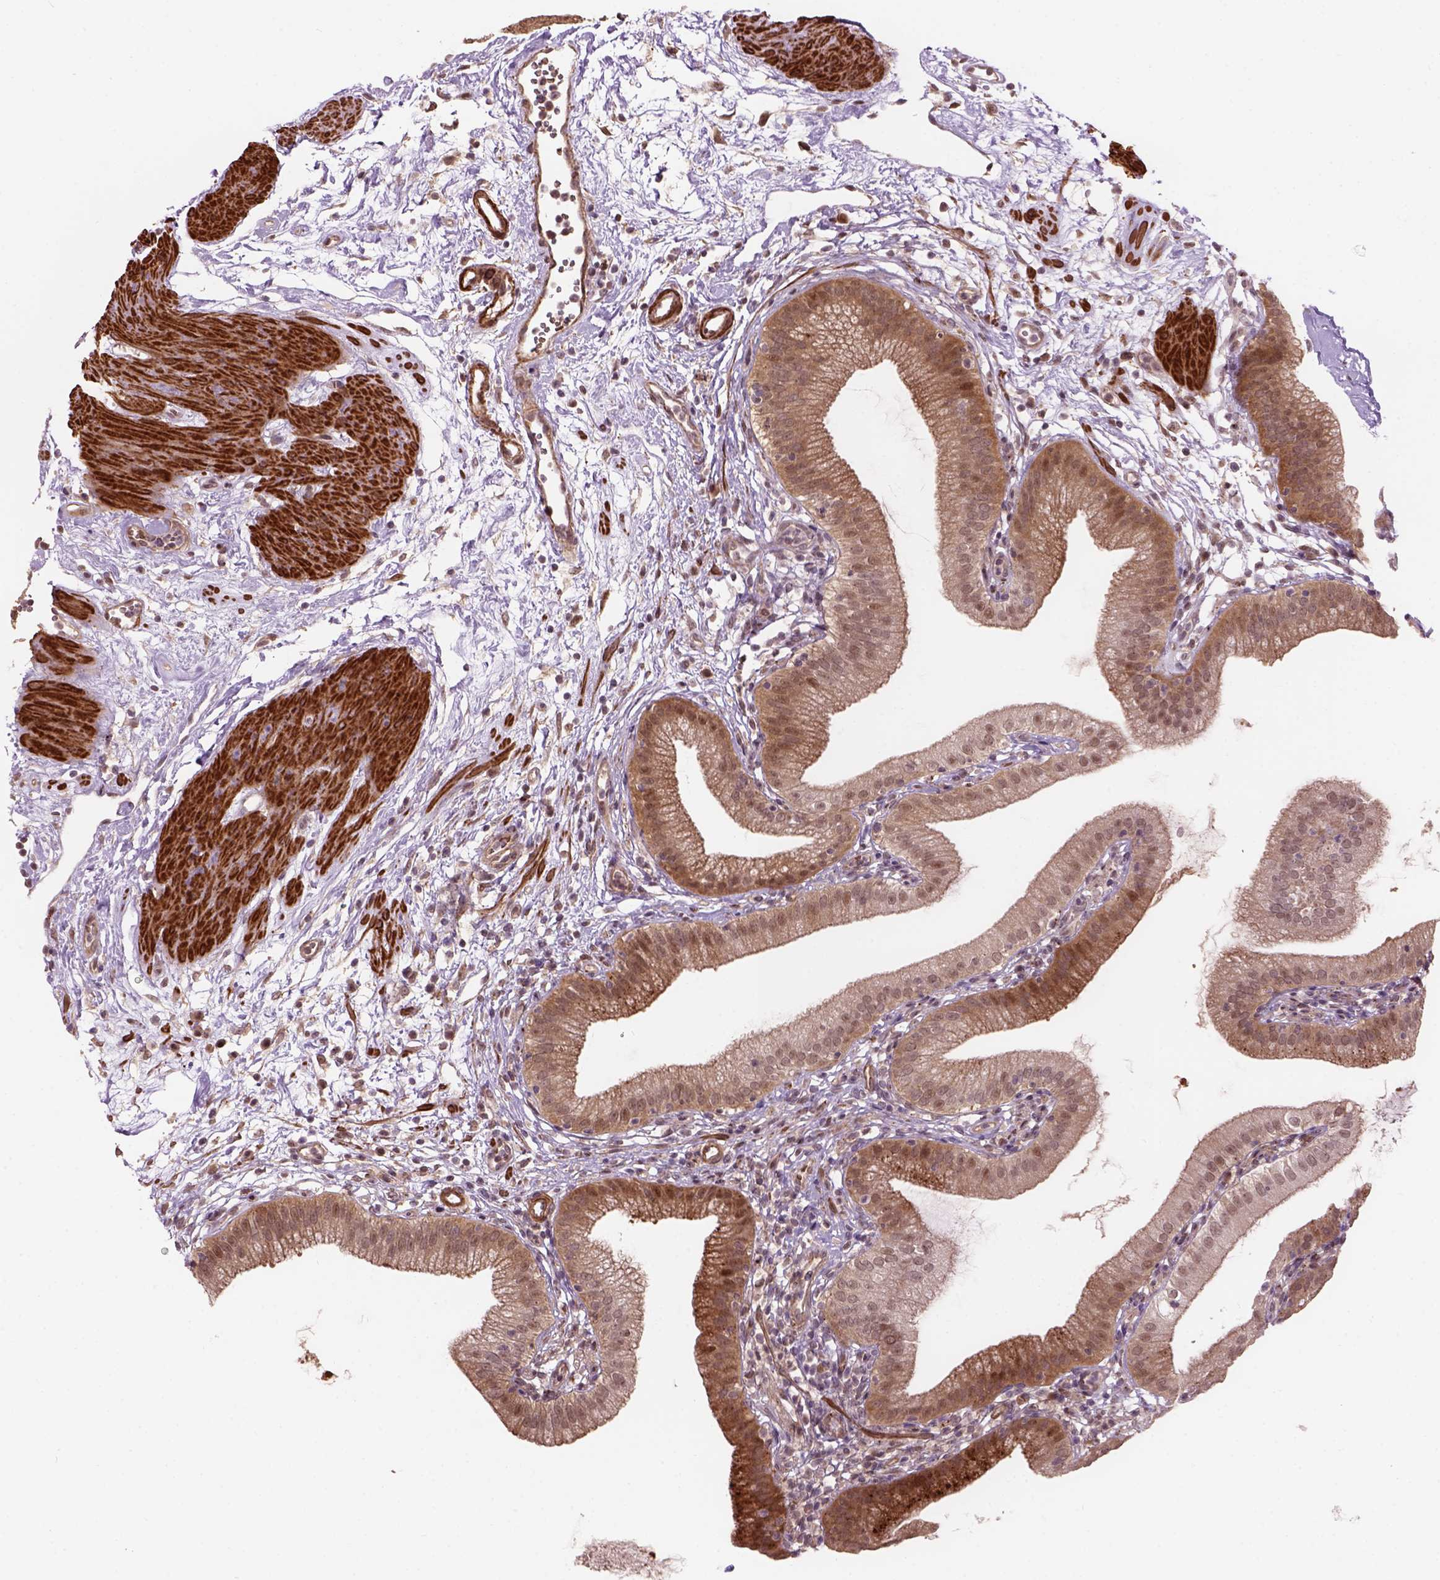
{"staining": {"intensity": "moderate", "quantity": "25%-75%", "location": "cytoplasmic/membranous"}, "tissue": "gallbladder", "cell_type": "Glandular cells", "image_type": "normal", "snomed": [{"axis": "morphology", "description": "Normal tissue, NOS"}, {"axis": "topography", "description": "Gallbladder"}], "caption": "Immunohistochemical staining of normal human gallbladder demonstrates medium levels of moderate cytoplasmic/membranous expression in approximately 25%-75% of glandular cells.", "gene": "PSMD11", "patient": {"sex": "female", "age": 65}}